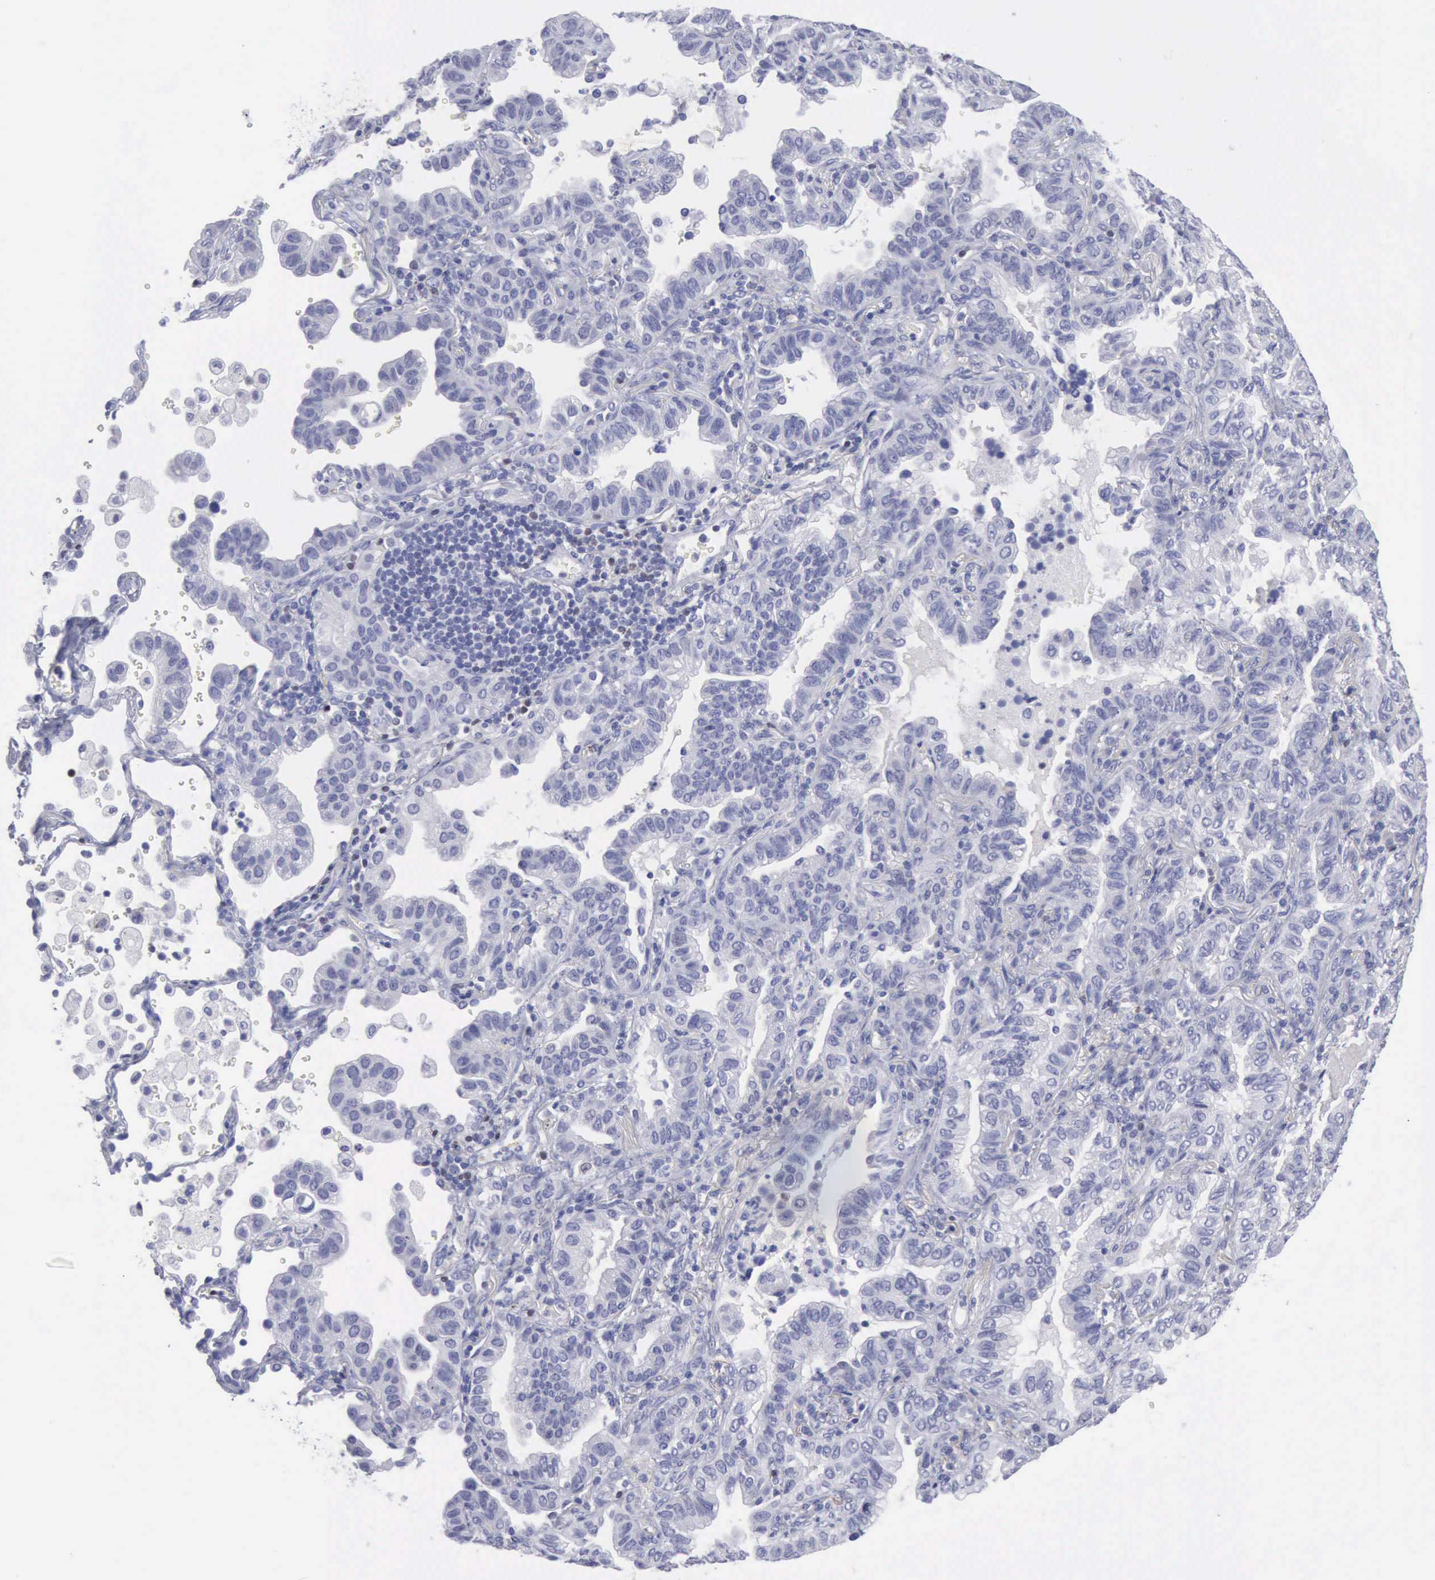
{"staining": {"intensity": "negative", "quantity": "none", "location": "none"}, "tissue": "lung cancer", "cell_type": "Tumor cells", "image_type": "cancer", "snomed": [{"axis": "morphology", "description": "Adenocarcinoma, NOS"}, {"axis": "topography", "description": "Lung"}], "caption": "IHC of human lung cancer (adenocarcinoma) shows no staining in tumor cells.", "gene": "SATB2", "patient": {"sex": "female", "age": 50}}